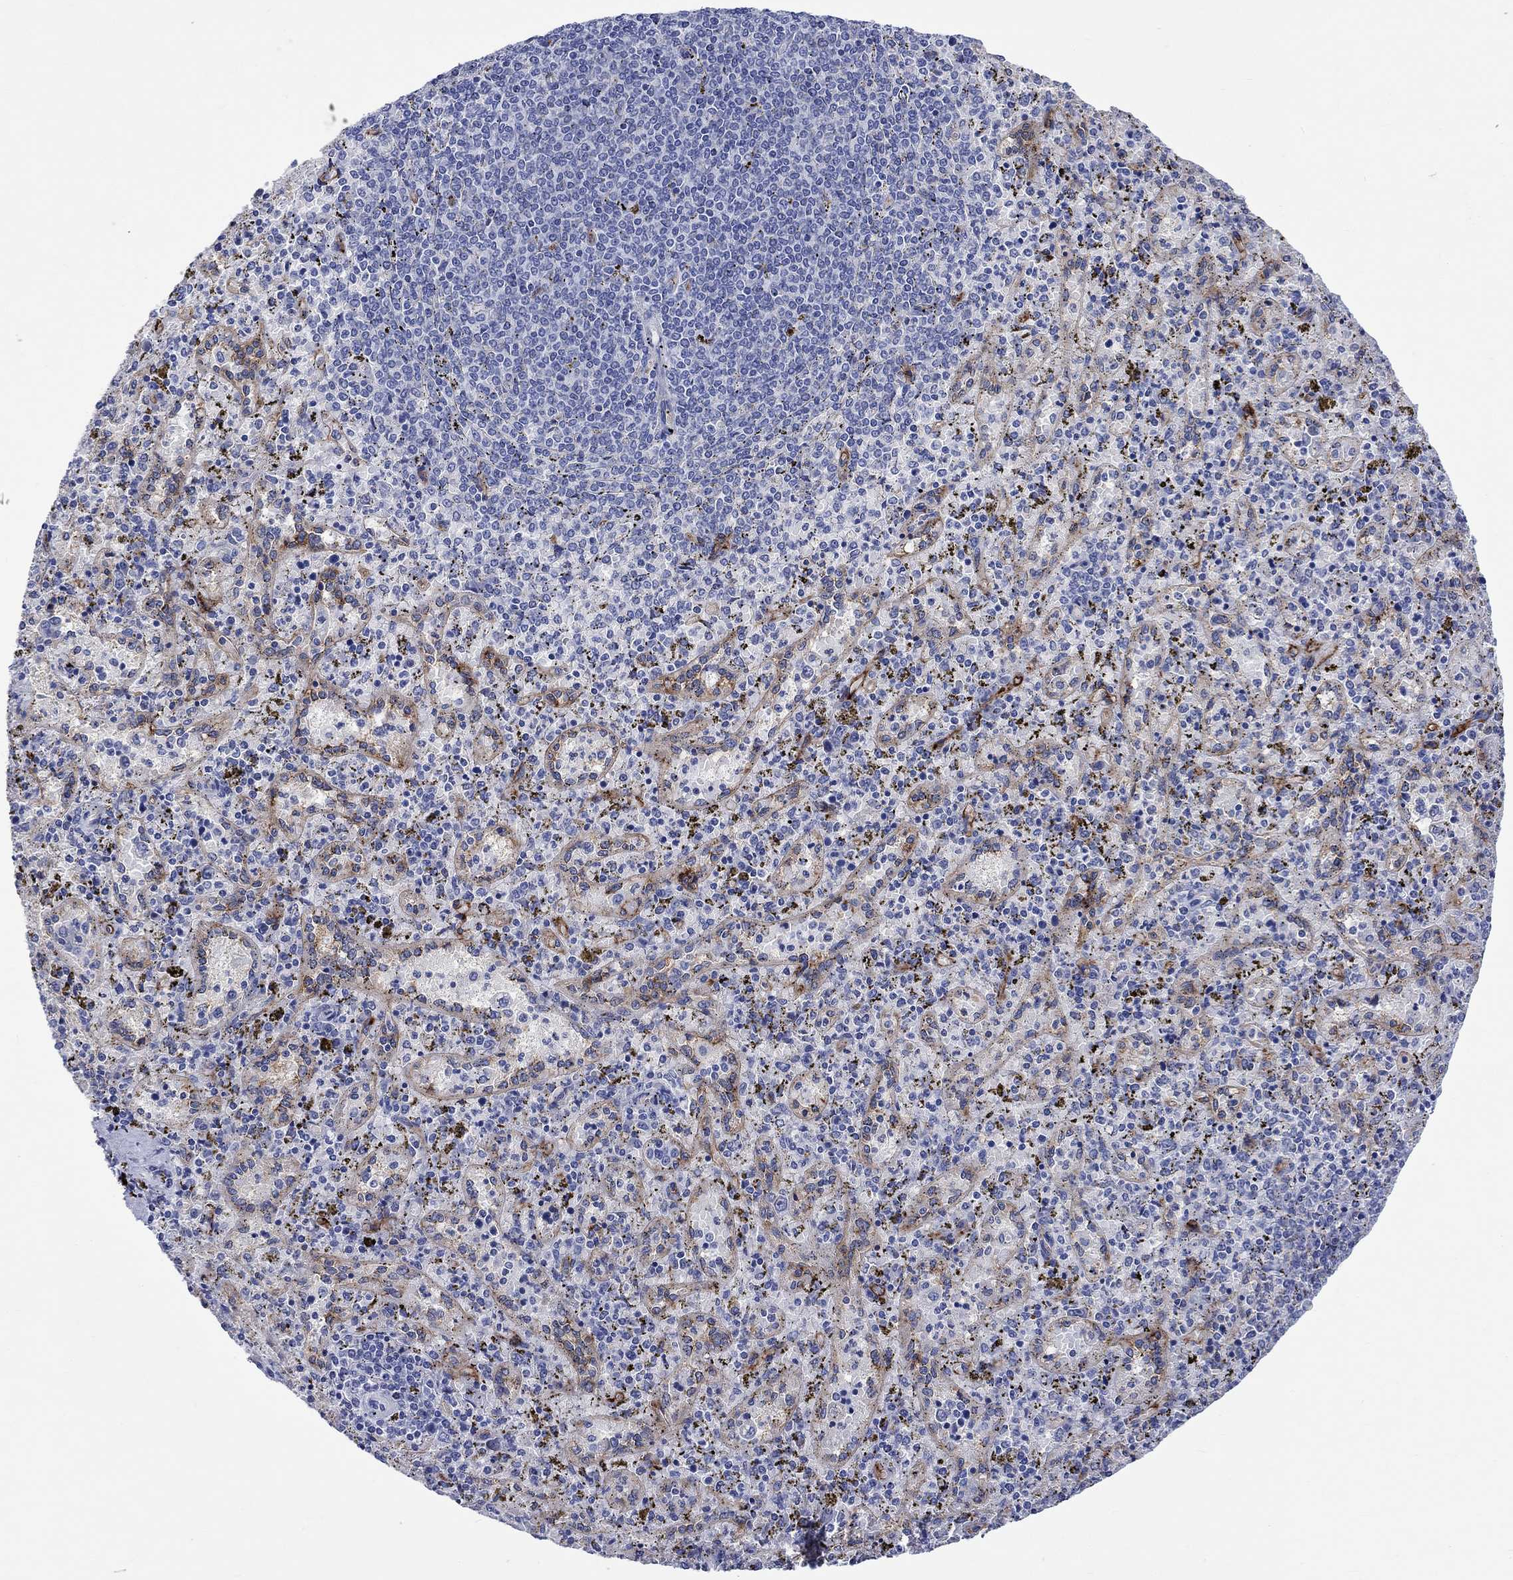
{"staining": {"intensity": "moderate", "quantity": "25%-75%", "location": "cytoplasmic/membranous"}, "tissue": "spleen", "cell_type": "Cells in red pulp", "image_type": "normal", "snomed": [{"axis": "morphology", "description": "Normal tissue, NOS"}, {"axis": "topography", "description": "Spleen"}], "caption": "This is an image of immunohistochemistry (IHC) staining of normal spleen, which shows moderate positivity in the cytoplasmic/membranous of cells in red pulp.", "gene": "CACNG3", "patient": {"sex": "female", "age": 50}}